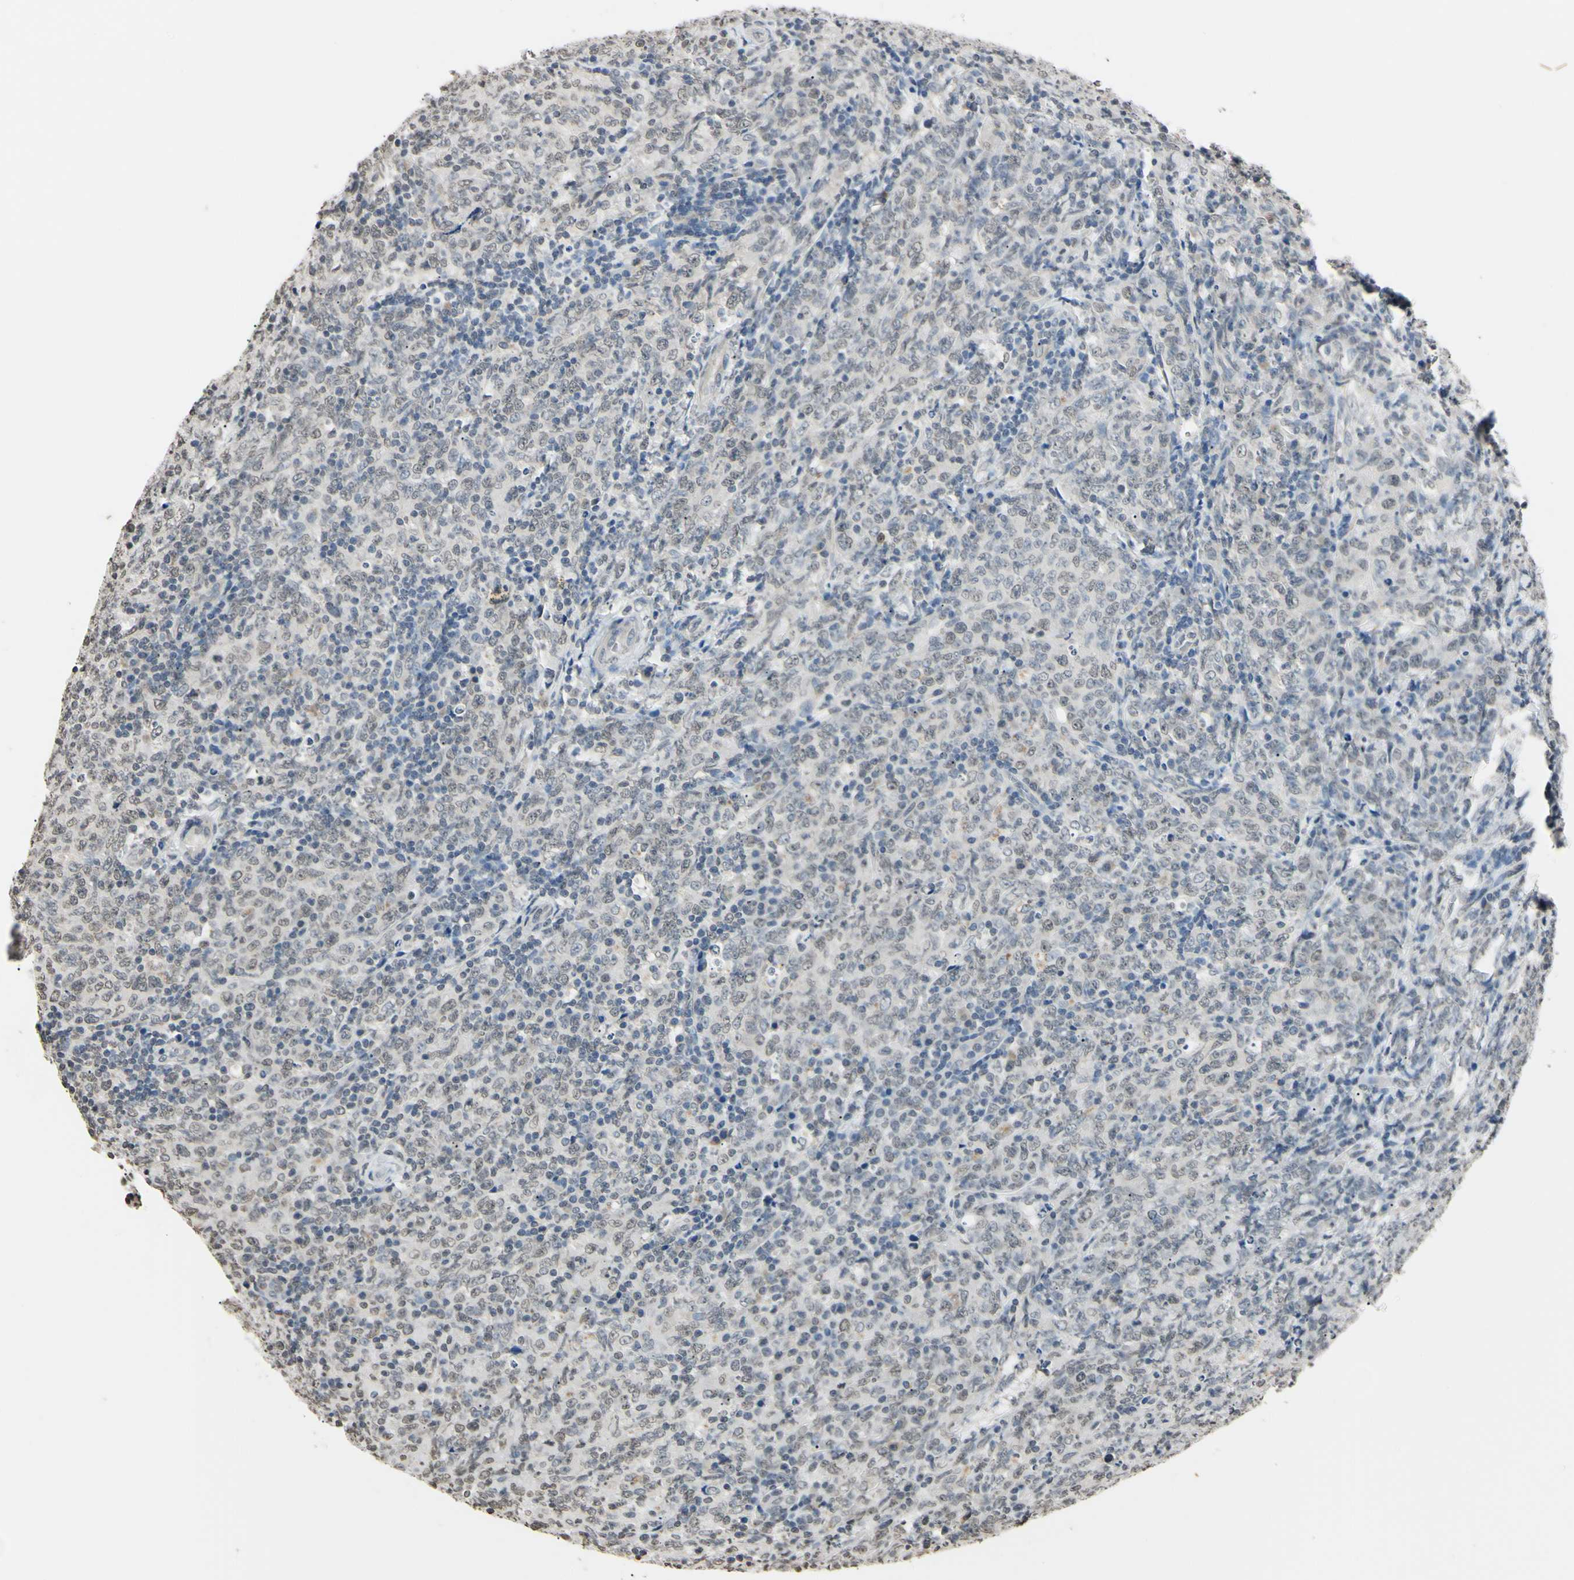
{"staining": {"intensity": "weak", "quantity": "25%-75%", "location": "nuclear"}, "tissue": "lymphoma", "cell_type": "Tumor cells", "image_type": "cancer", "snomed": [{"axis": "morphology", "description": "Malignant lymphoma, non-Hodgkin's type, High grade"}, {"axis": "topography", "description": "Tonsil"}], "caption": "Protein positivity by immunohistochemistry reveals weak nuclear positivity in about 25%-75% of tumor cells in lymphoma. (DAB (3,3'-diaminobenzidine) IHC with brightfield microscopy, high magnification).", "gene": "CDC45", "patient": {"sex": "female", "age": 36}}